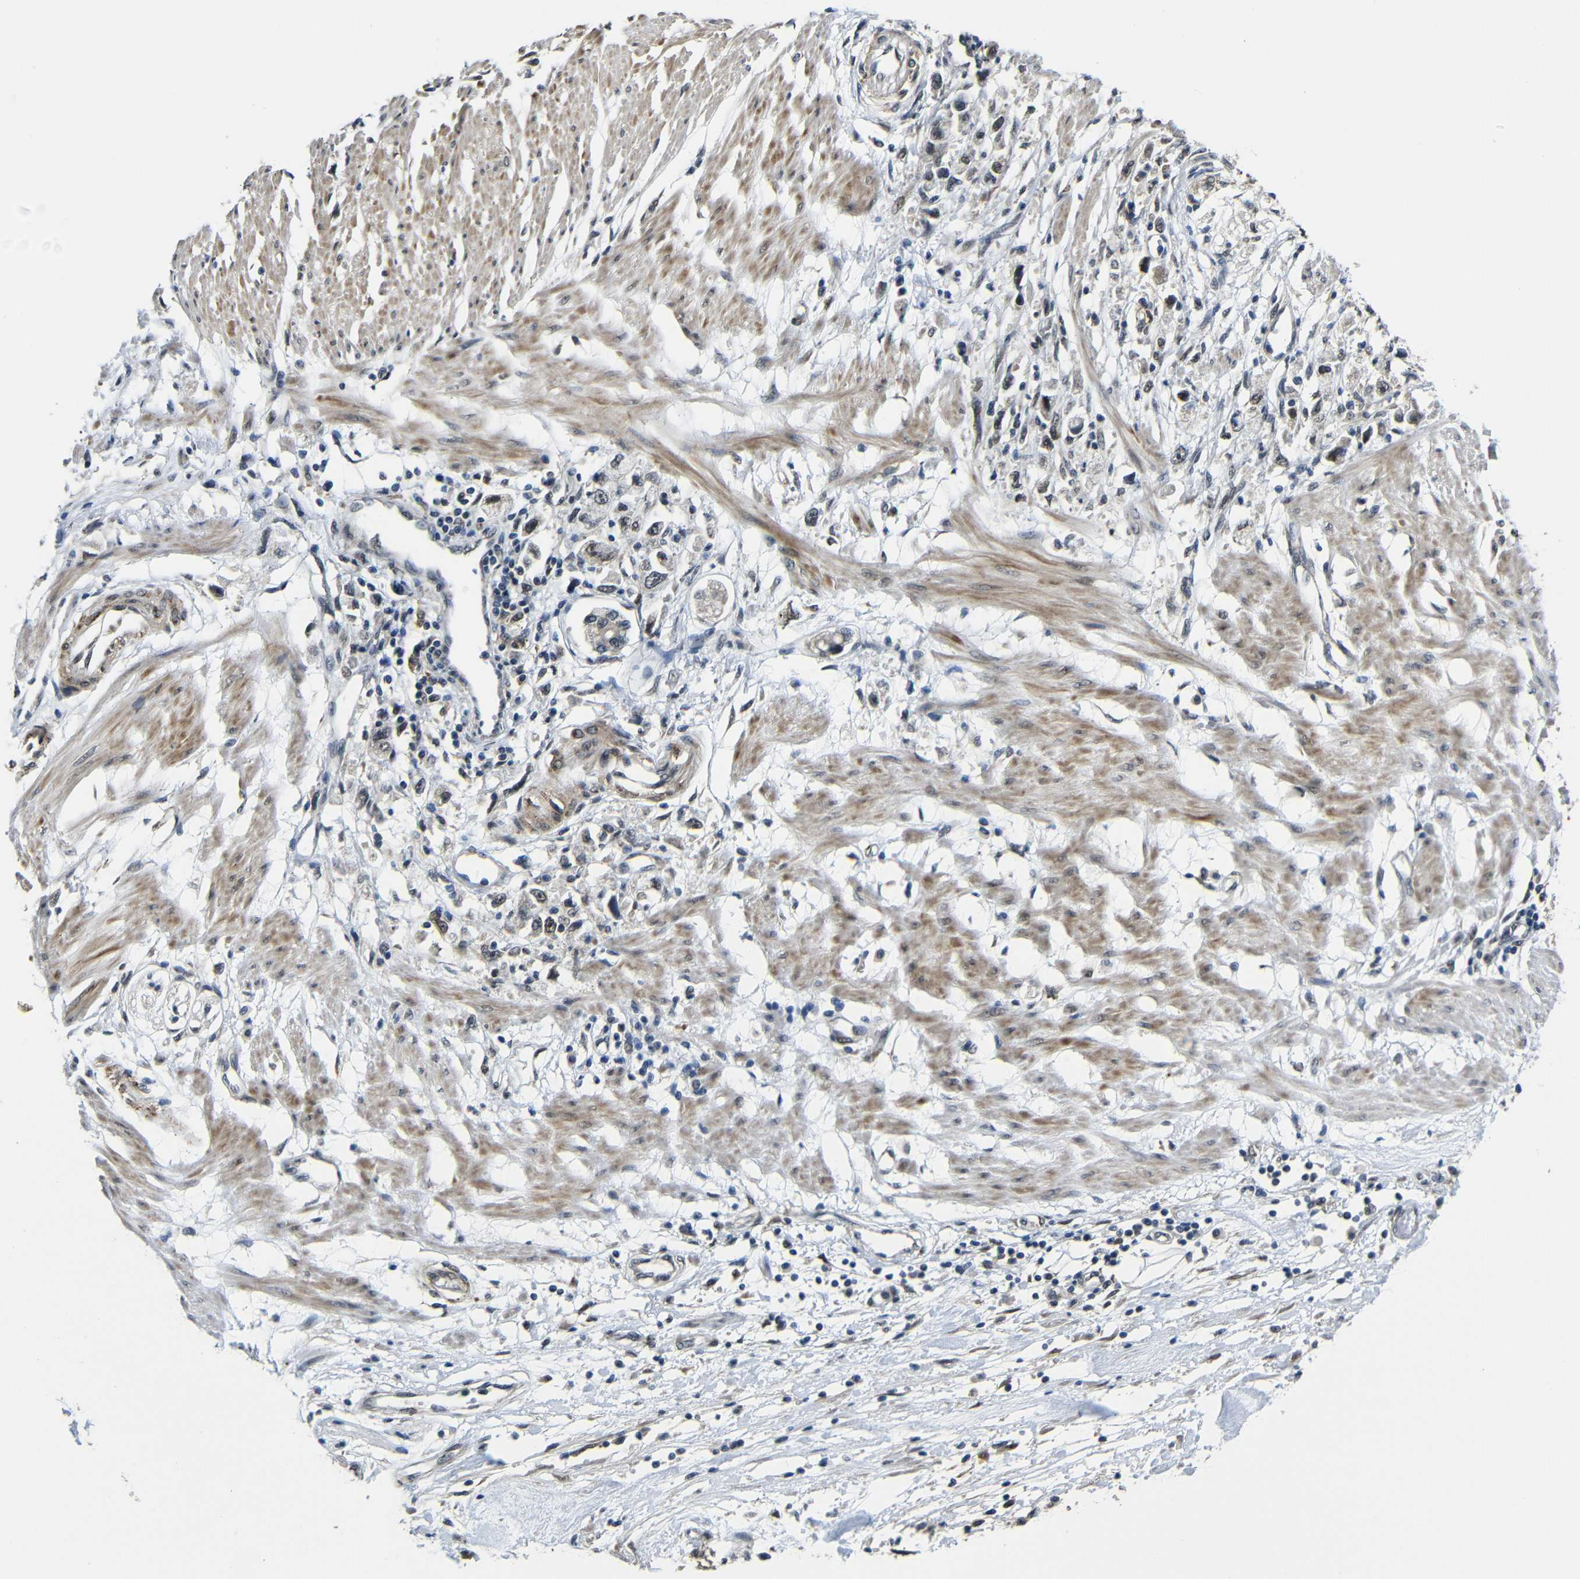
{"staining": {"intensity": "negative", "quantity": "none", "location": "none"}, "tissue": "stomach cancer", "cell_type": "Tumor cells", "image_type": "cancer", "snomed": [{"axis": "morphology", "description": "Adenocarcinoma, NOS"}, {"axis": "topography", "description": "Stomach"}], "caption": "Tumor cells show no significant protein staining in stomach adenocarcinoma.", "gene": "FAM172A", "patient": {"sex": "female", "age": 59}}